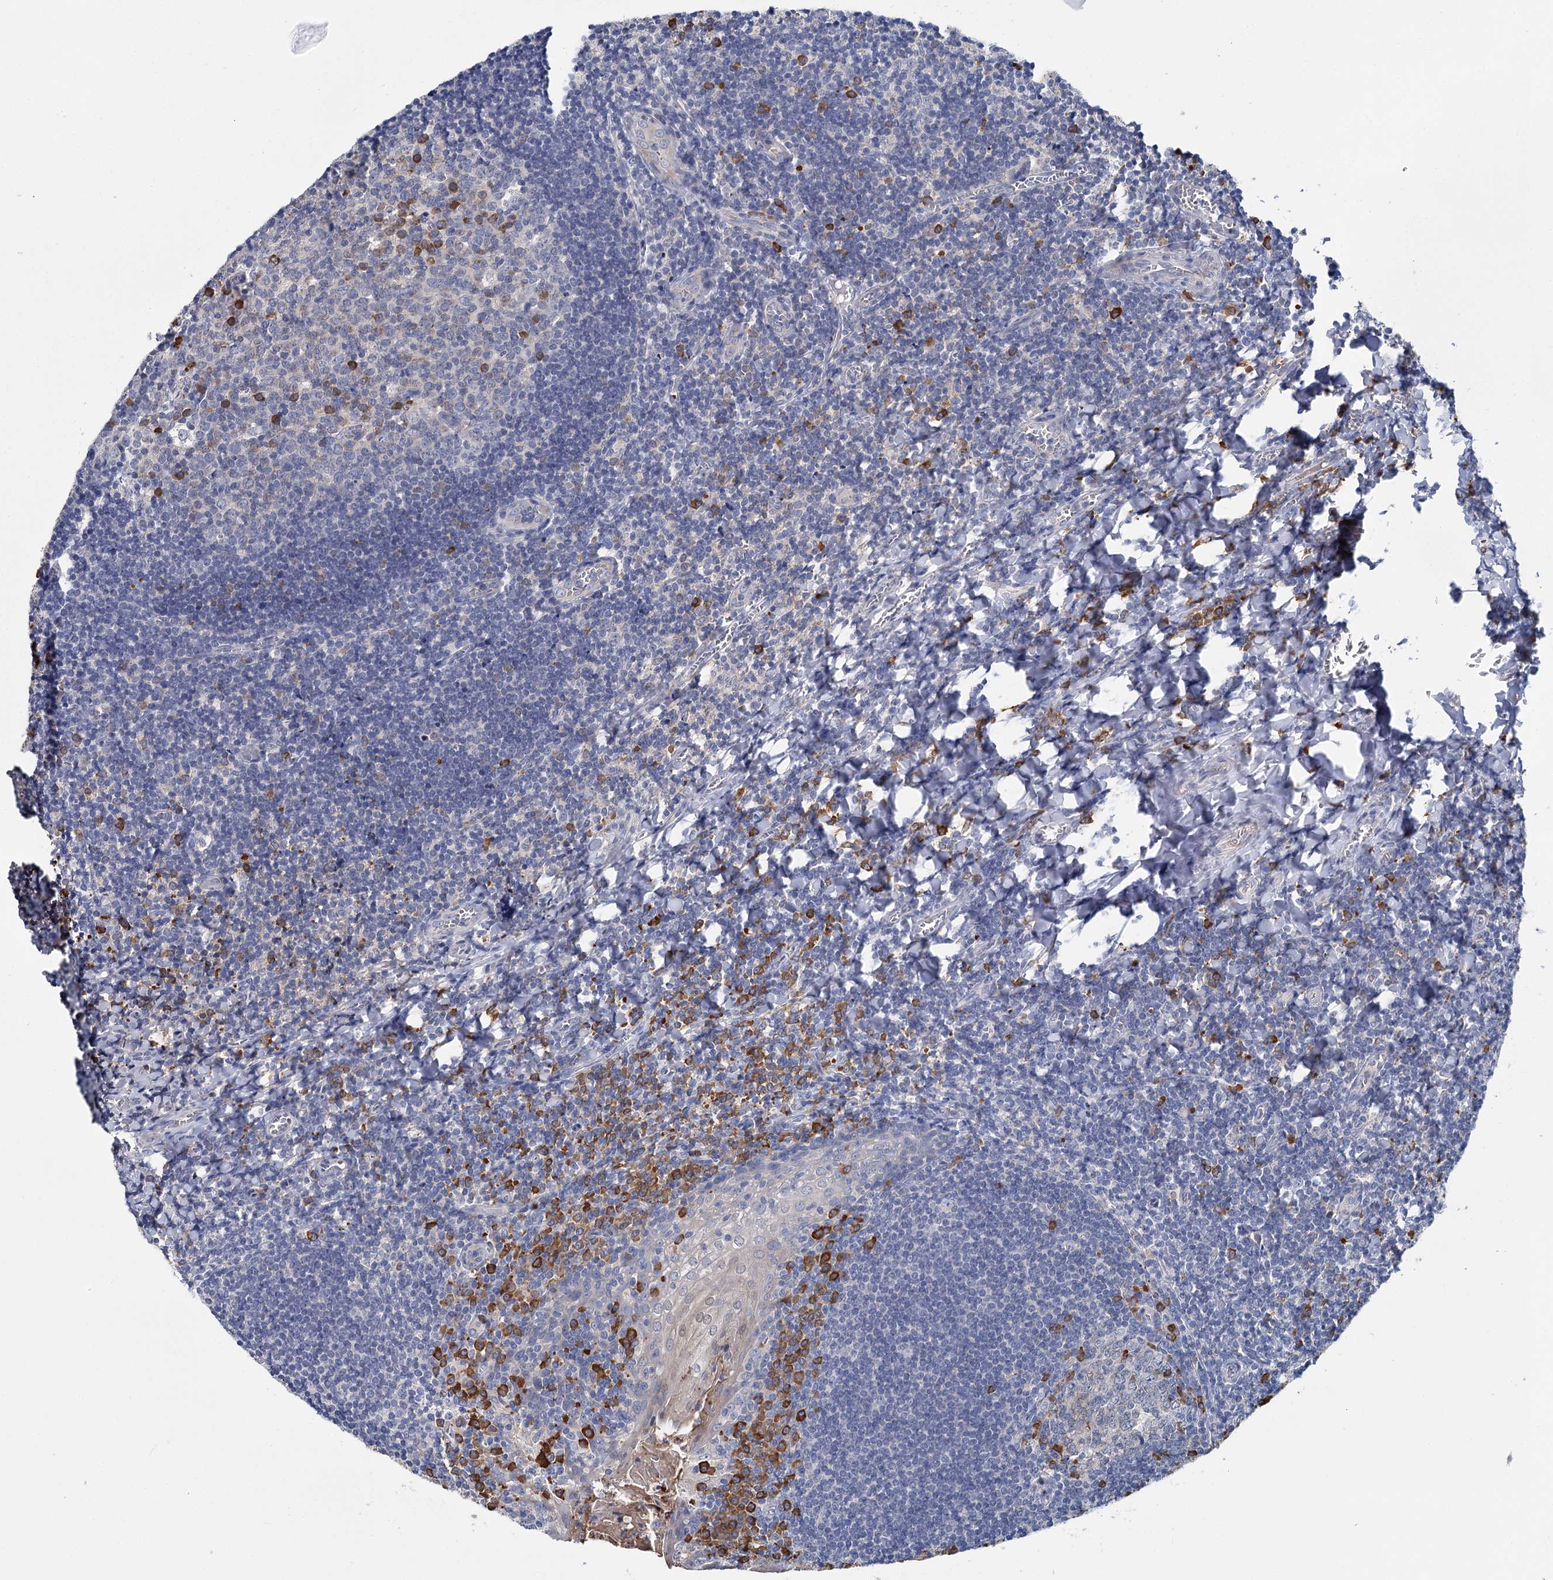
{"staining": {"intensity": "strong", "quantity": "<25%", "location": "cytoplasmic/membranous"}, "tissue": "tonsil", "cell_type": "Germinal center cells", "image_type": "normal", "snomed": [{"axis": "morphology", "description": "Normal tissue, NOS"}, {"axis": "topography", "description": "Tonsil"}], "caption": "Protein analysis of normal tonsil reveals strong cytoplasmic/membranous staining in approximately <25% of germinal center cells. The protein is shown in brown color, while the nuclei are stained blue.", "gene": "ANKRD16", "patient": {"sex": "male", "age": 27}}